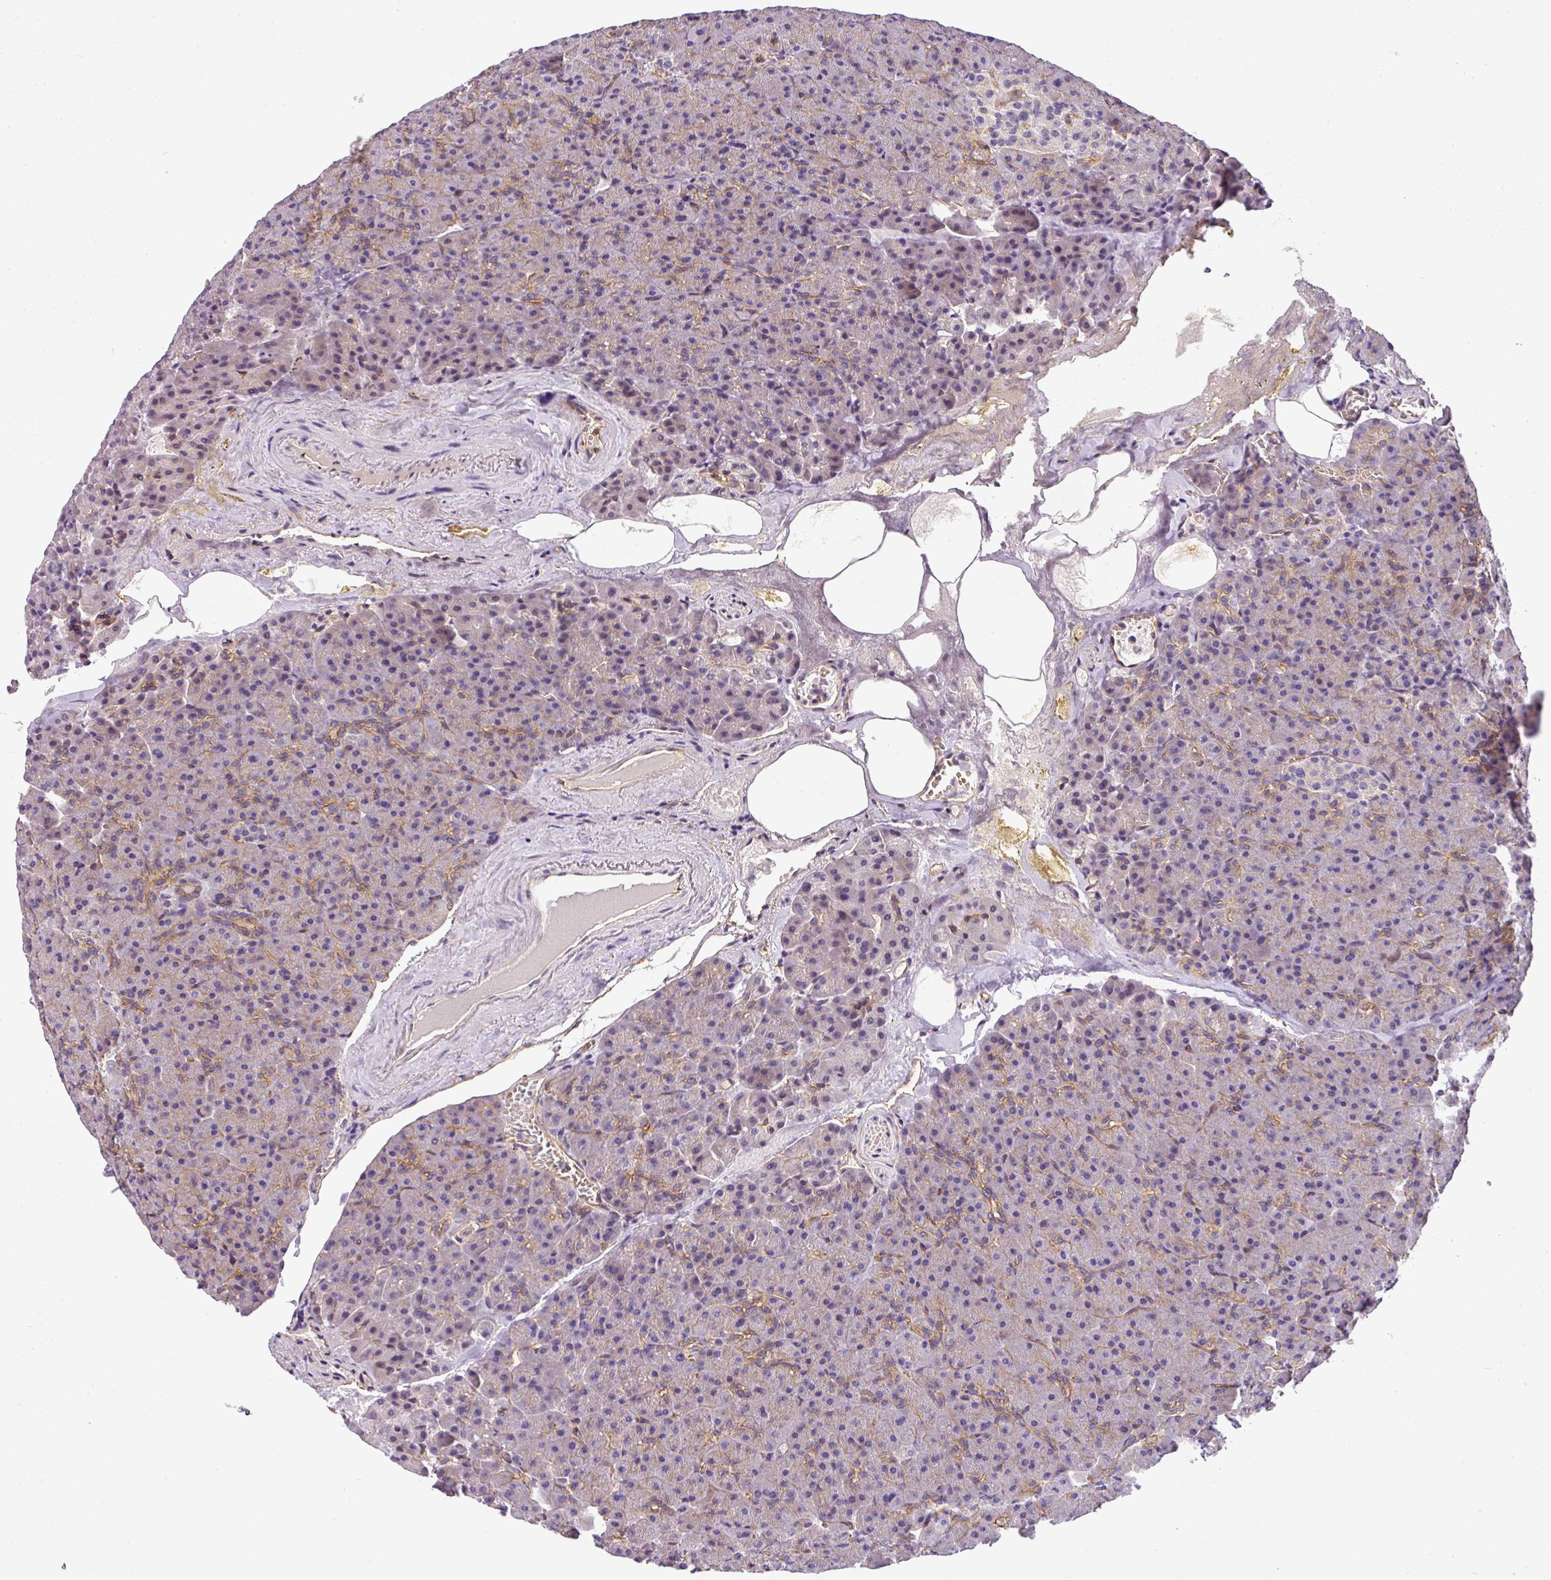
{"staining": {"intensity": "moderate", "quantity": "25%-75%", "location": "cytoplasmic/membranous"}, "tissue": "pancreas", "cell_type": "Exocrine glandular cells", "image_type": "normal", "snomed": [{"axis": "morphology", "description": "Normal tissue, NOS"}, {"axis": "topography", "description": "Pancreas"}], "caption": "Benign pancreas was stained to show a protein in brown. There is medium levels of moderate cytoplasmic/membranous staining in approximately 25%-75% of exocrine glandular cells.", "gene": "OR11H4", "patient": {"sex": "female", "age": 74}}